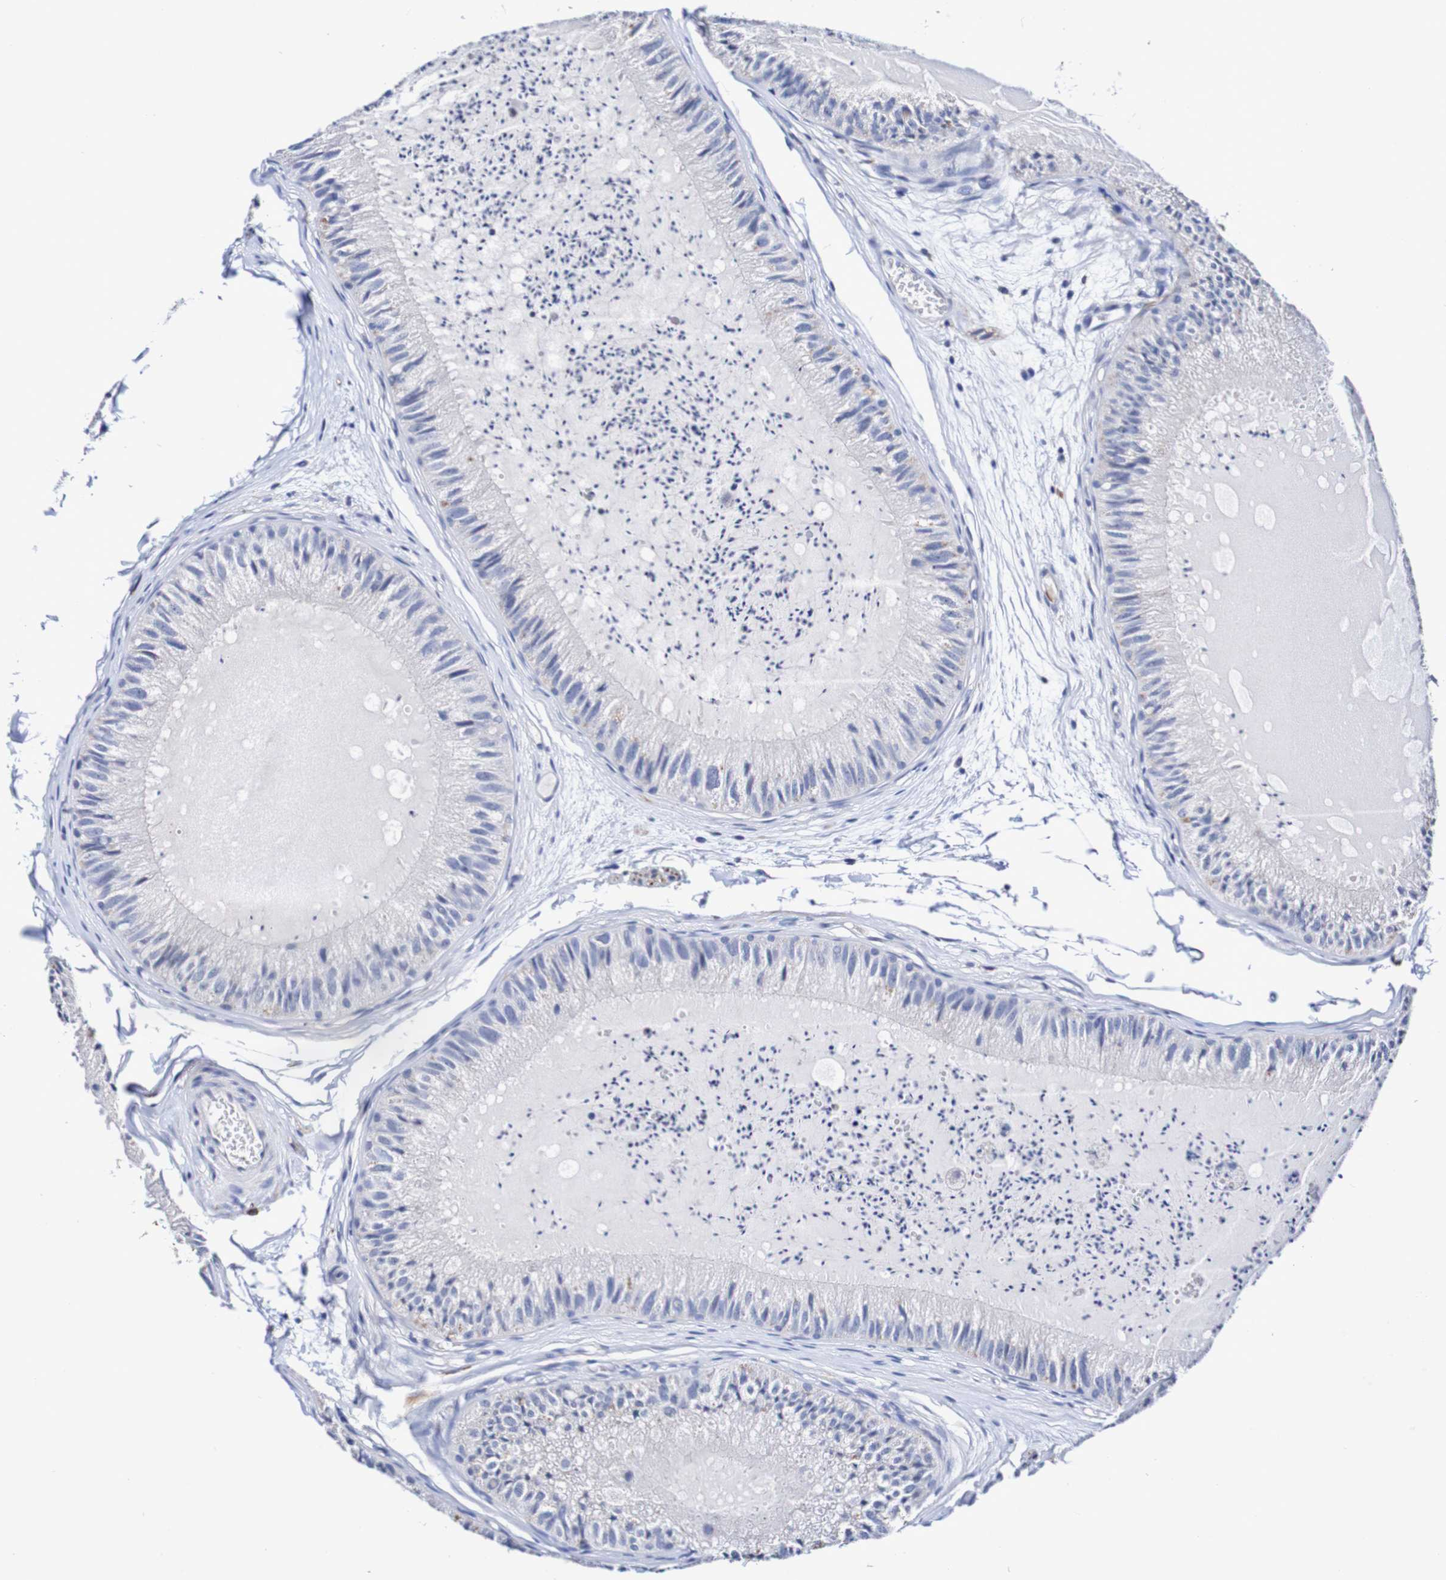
{"staining": {"intensity": "negative", "quantity": "none", "location": "none"}, "tissue": "epididymis", "cell_type": "Glandular cells", "image_type": "normal", "snomed": [{"axis": "morphology", "description": "Normal tissue, NOS"}, {"axis": "topography", "description": "Epididymis"}], "caption": "This is a image of immunohistochemistry (IHC) staining of unremarkable epididymis, which shows no expression in glandular cells.", "gene": "SEZ6", "patient": {"sex": "male", "age": 31}}